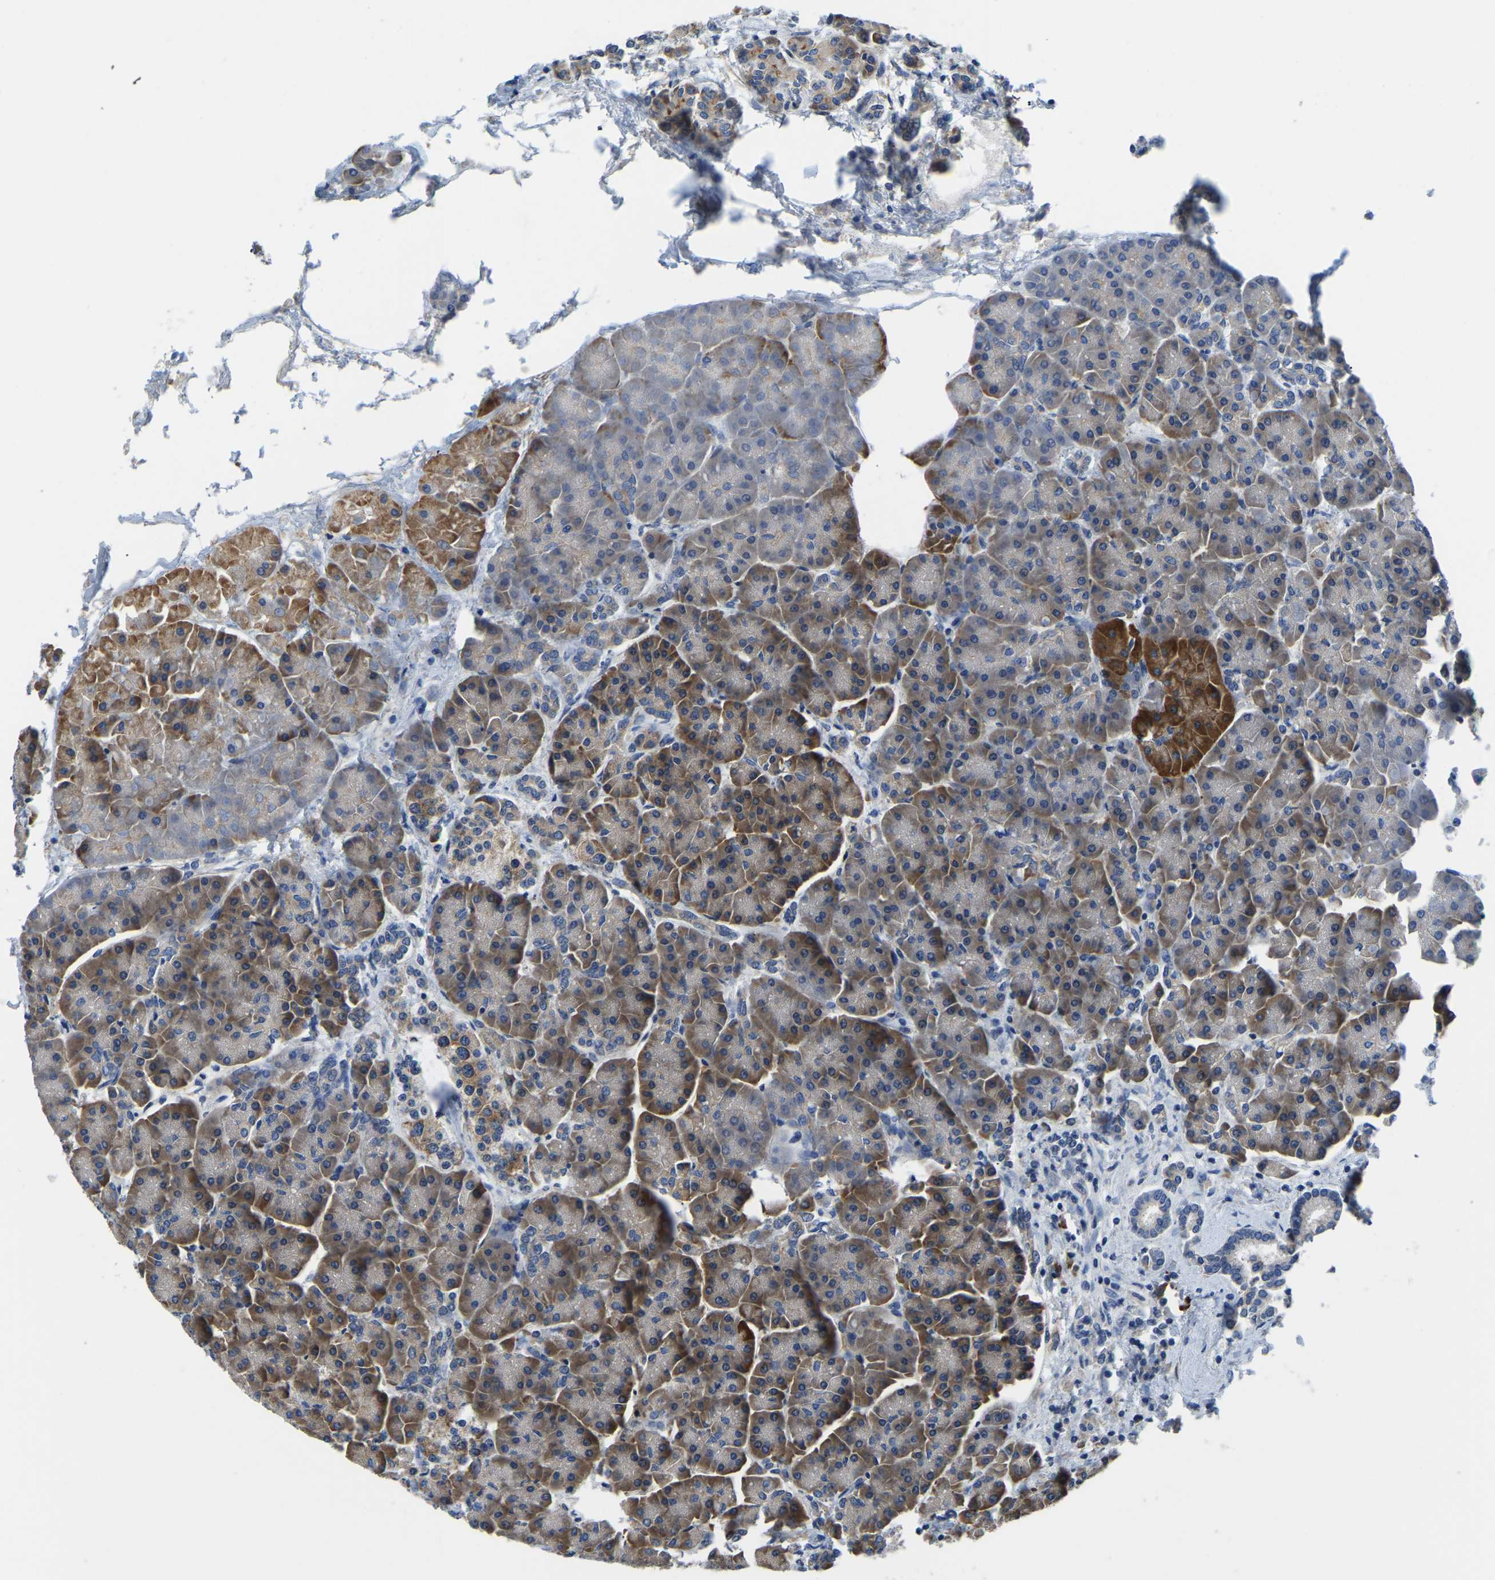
{"staining": {"intensity": "strong", "quantity": "25%-75%", "location": "cytoplasmic/membranous"}, "tissue": "pancreas", "cell_type": "Exocrine glandular cells", "image_type": "normal", "snomed": [{"axis": "morphology", "description": "Normal tissue, NOS"}, {"axis": "topography", "description": "Pancreas"}], "caption": "DAB immunohistochemical staining of unremarkable human pancreas displays strong cytoplasmic/membranous protein staining in approximately 25%-75% of exocrine glandular cells. (IHC, brightfield microscopy, high magnification).", "gene": "LIAS", "patient": {"sex": "female", "age": 70}}